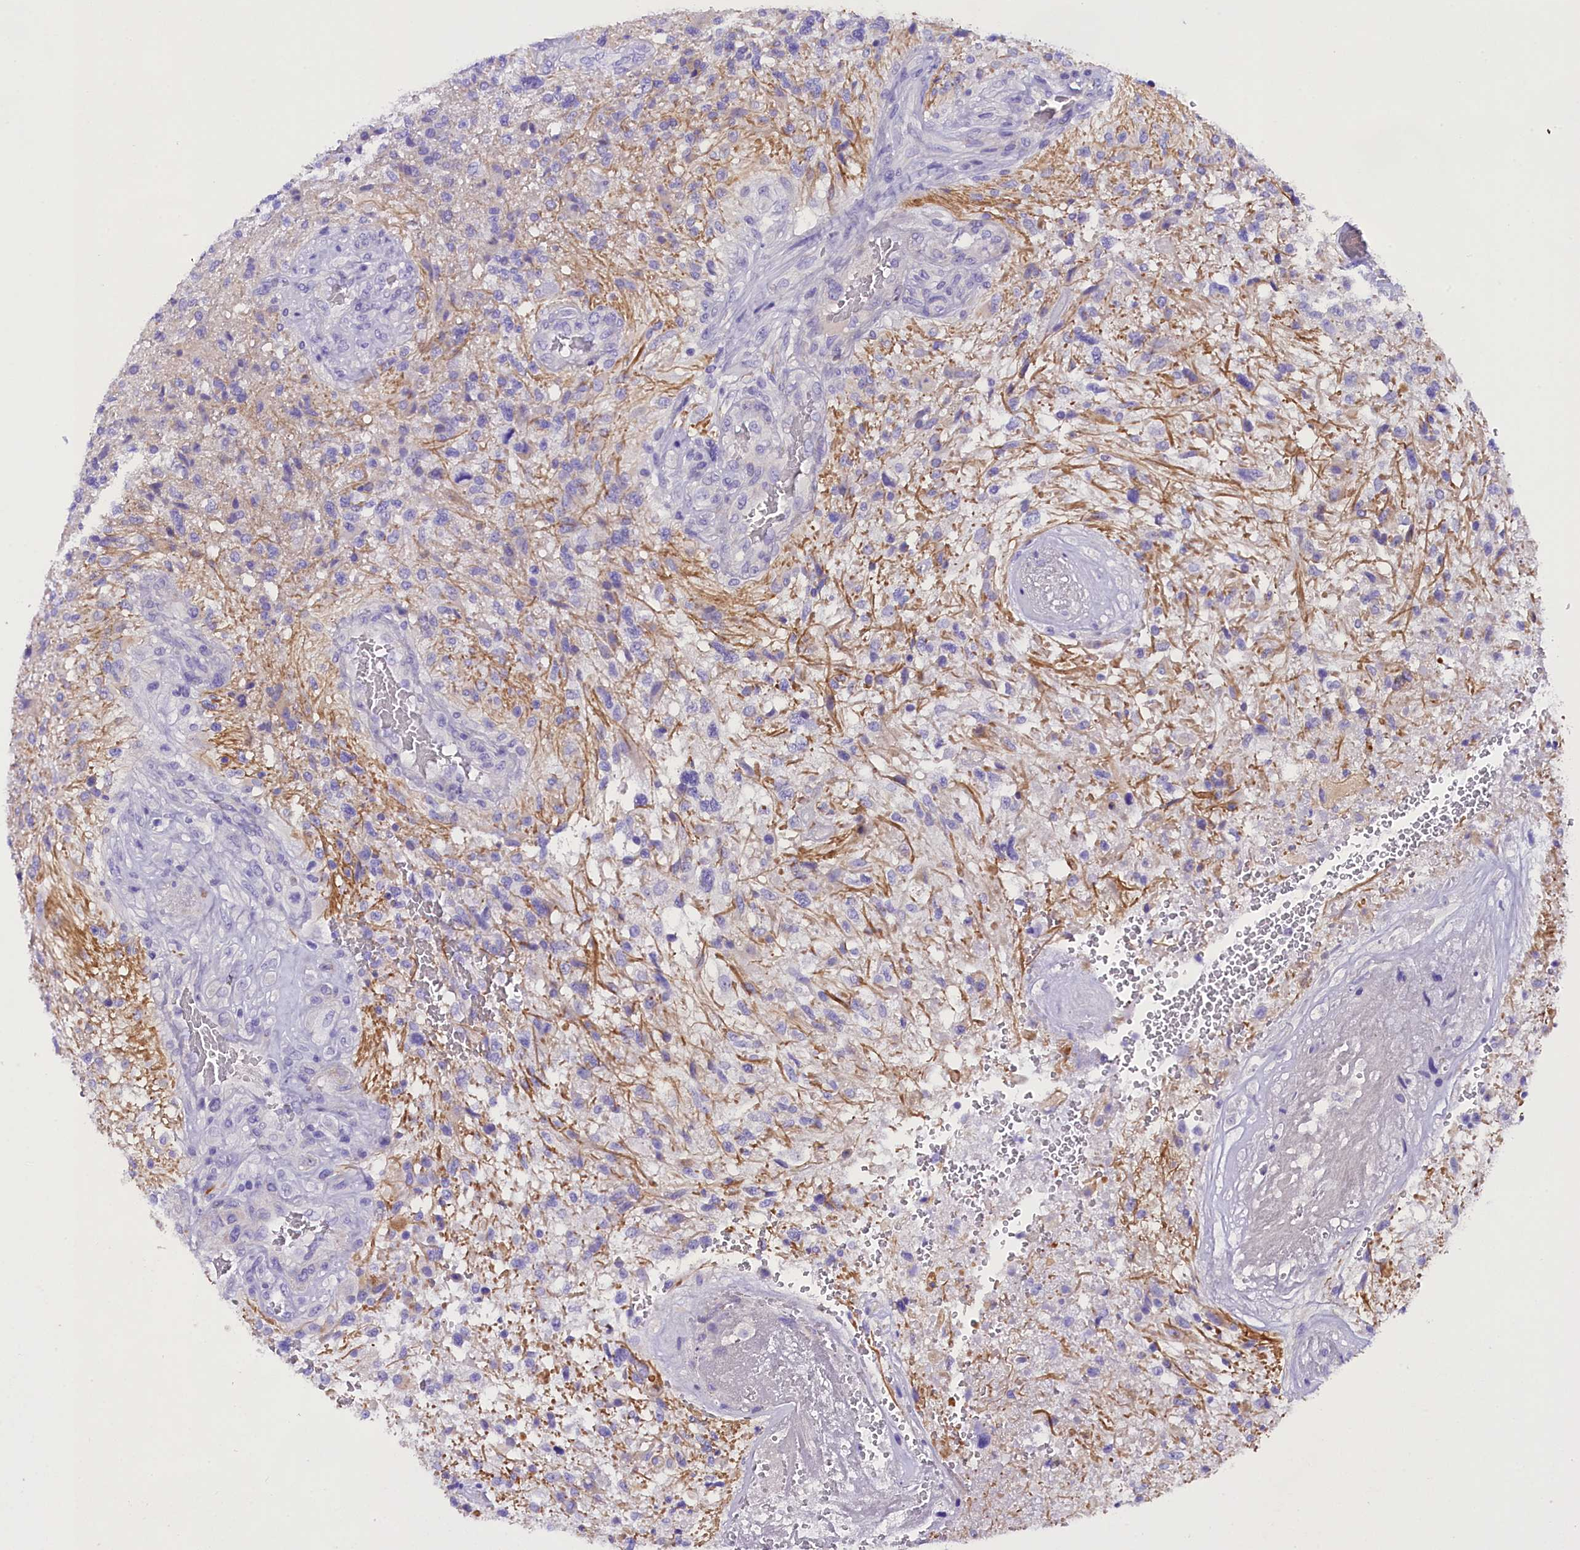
{"staining": {"intensity": "negative", "quantity": "none", "location": "none"}, "tissue": "glioma", "cell_type": "Tumor cells", "image_type": "cancer", "snomed": [{"axis": "morphology", "description": "Glioma, malignant, High grade"}, {"axis": "topography", "description": "Brain"}], "caption": "Immunohistochemistry (IHC) micrograph of human glioma stained for a protein (brown), which displays no expression in tumor cells. (DAB IHC with hematoxylin counter stain).", "gene": "SOD3", "patient": {"sex": "male", "age": 56}}